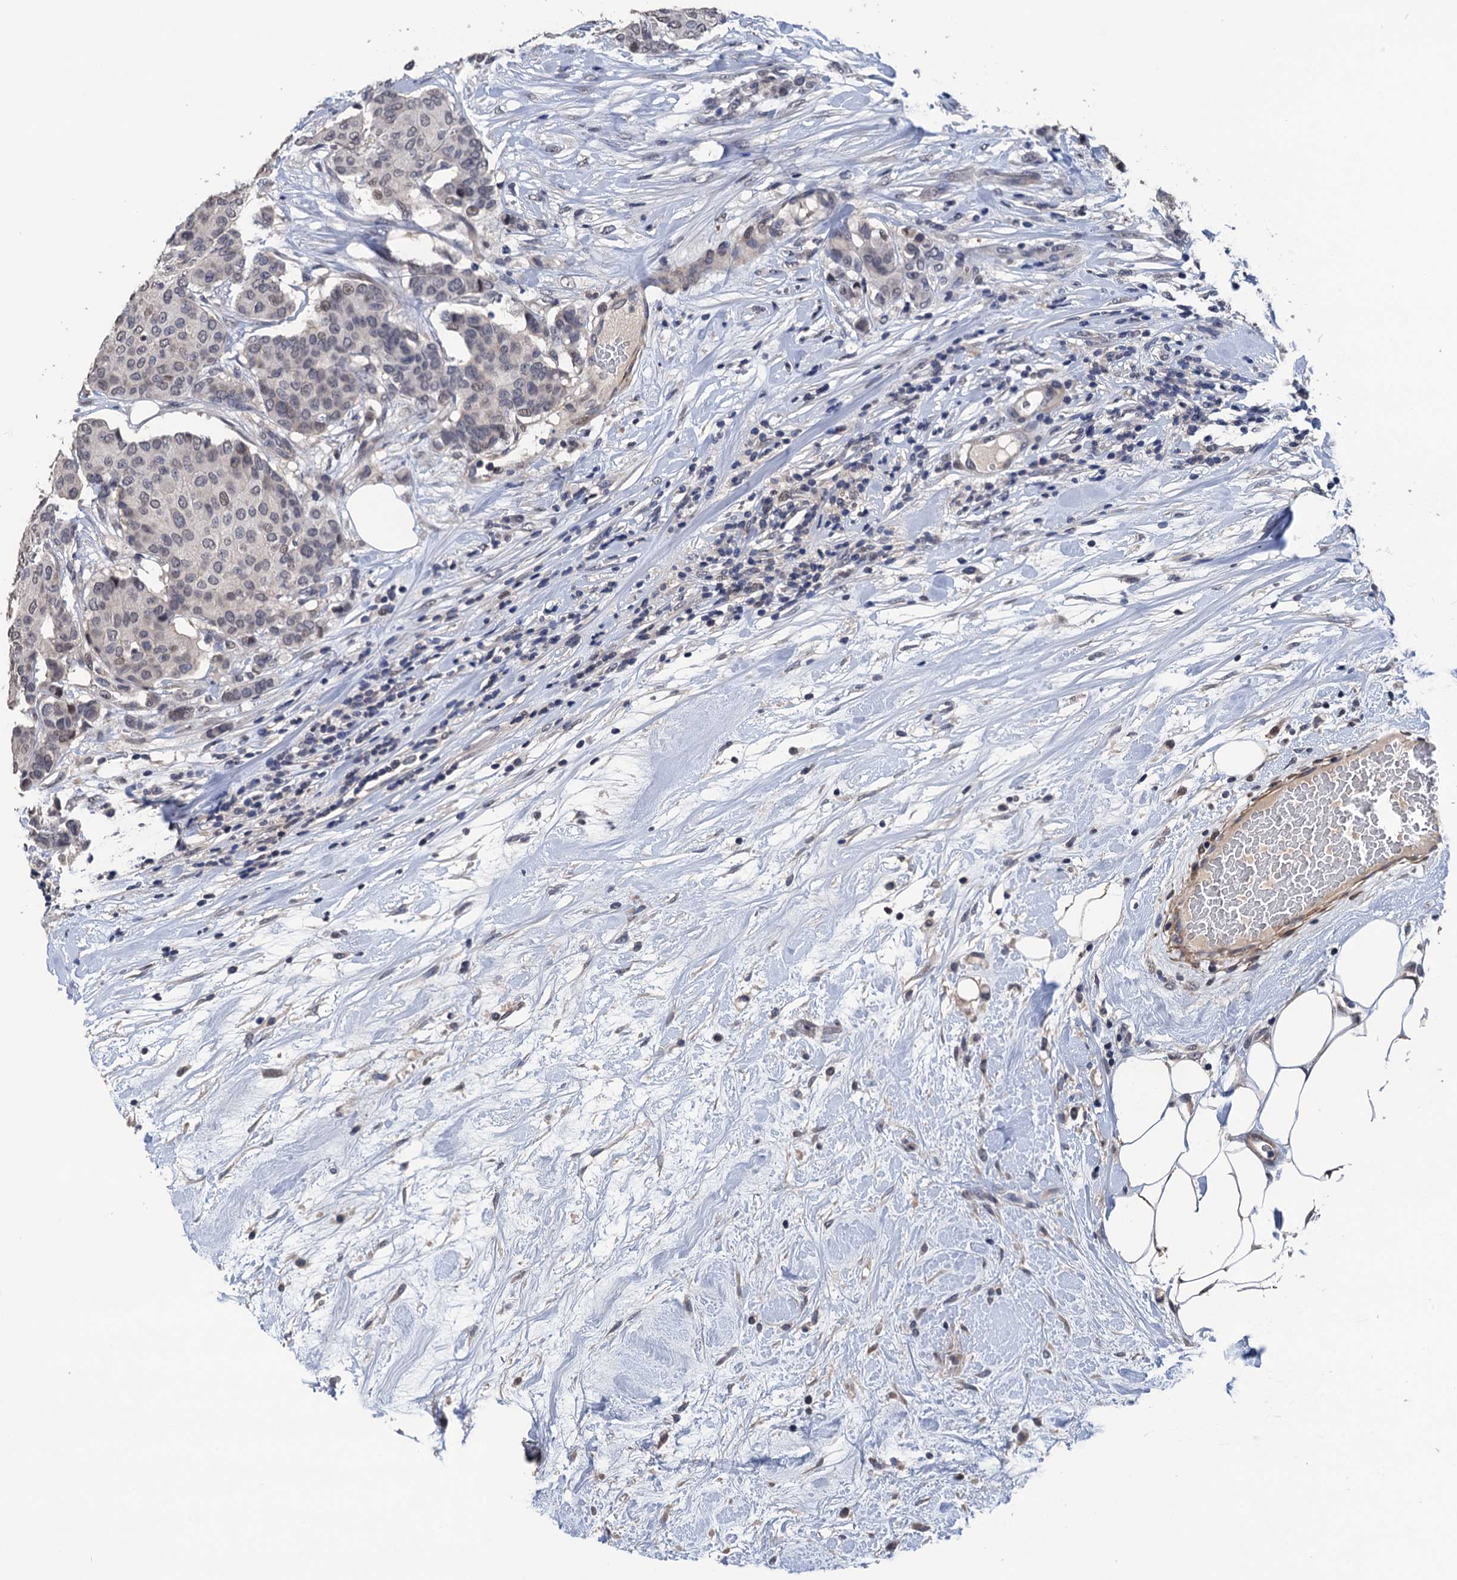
{"staining": {"intensity": "moderate", "quantity": "<25%", "location": "nuclear"}, "tissue": "breast cancer", "cell_type": "Tumor cells", "image_type": "cancer", "snomed": [{"axis": "morphology", "description": "Duct carcinoma"}, {"axis": "topography", "description": "Breast"}], "caption": "A low amount of moderate nuclear staining is present in about <25% of tumor cells in breast invasive ductal carcinoma tissue.", "gene": "ART5", "patient": {"sex": "female", "age": 75}}